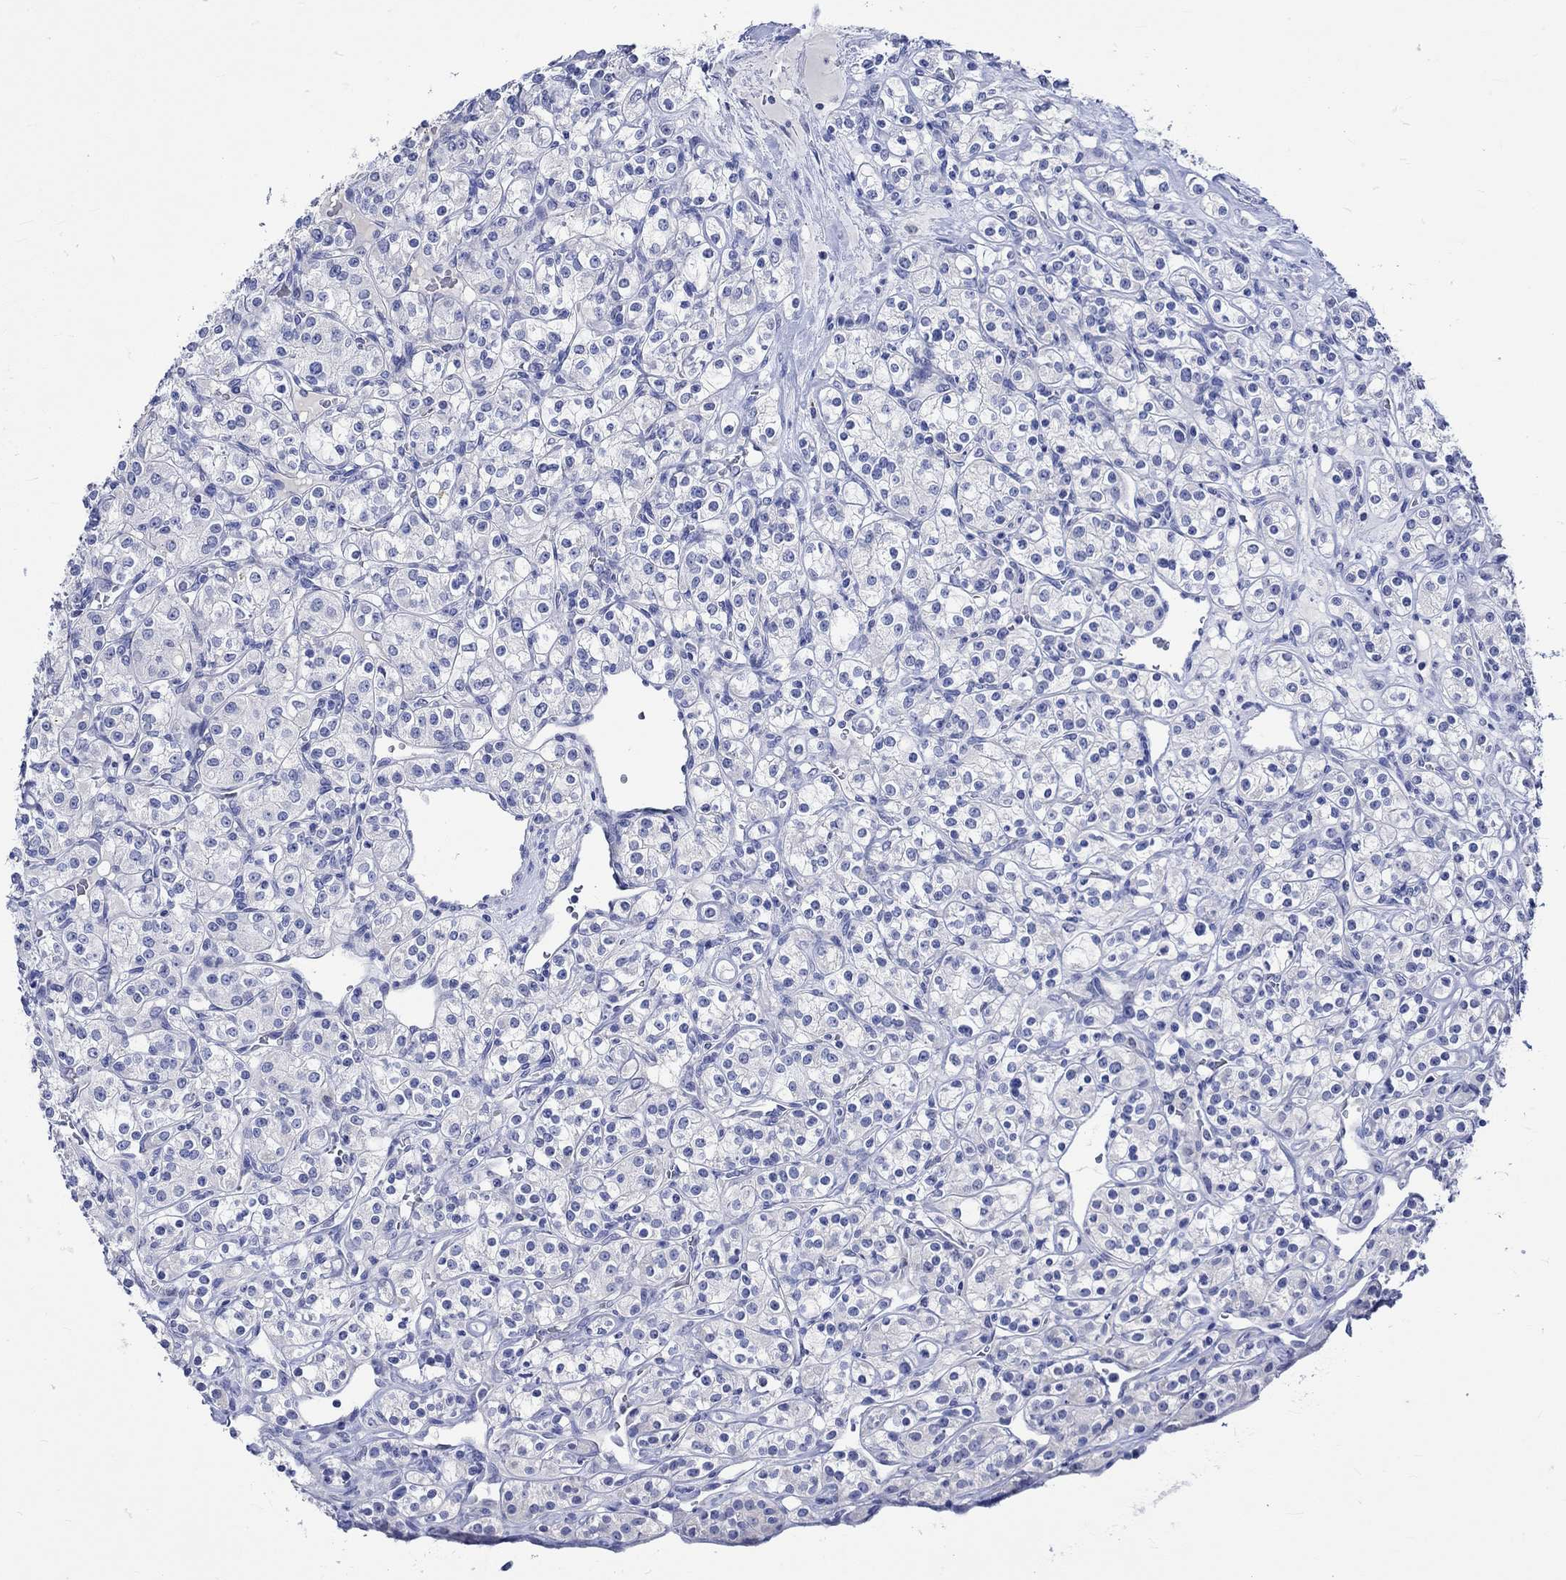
{"staining": {"intensity": "negative", "quantity": "none", "location": "none"}, "tissue": "renal cancer", "cell_type": "Tumor cells", "image_type": "cancer", "snomed": [{"axis": "morphology", "description": "Adenocarcinoma, NOS"}, {"axis": "topography", "description": "Kidney"}], "caption": "Protein analysis of renal adenocarcinoma demonstrates no significant positivity in tumor cells.", "gene": "KLHL35", "patient": {"sex": "male", "age": 77}}